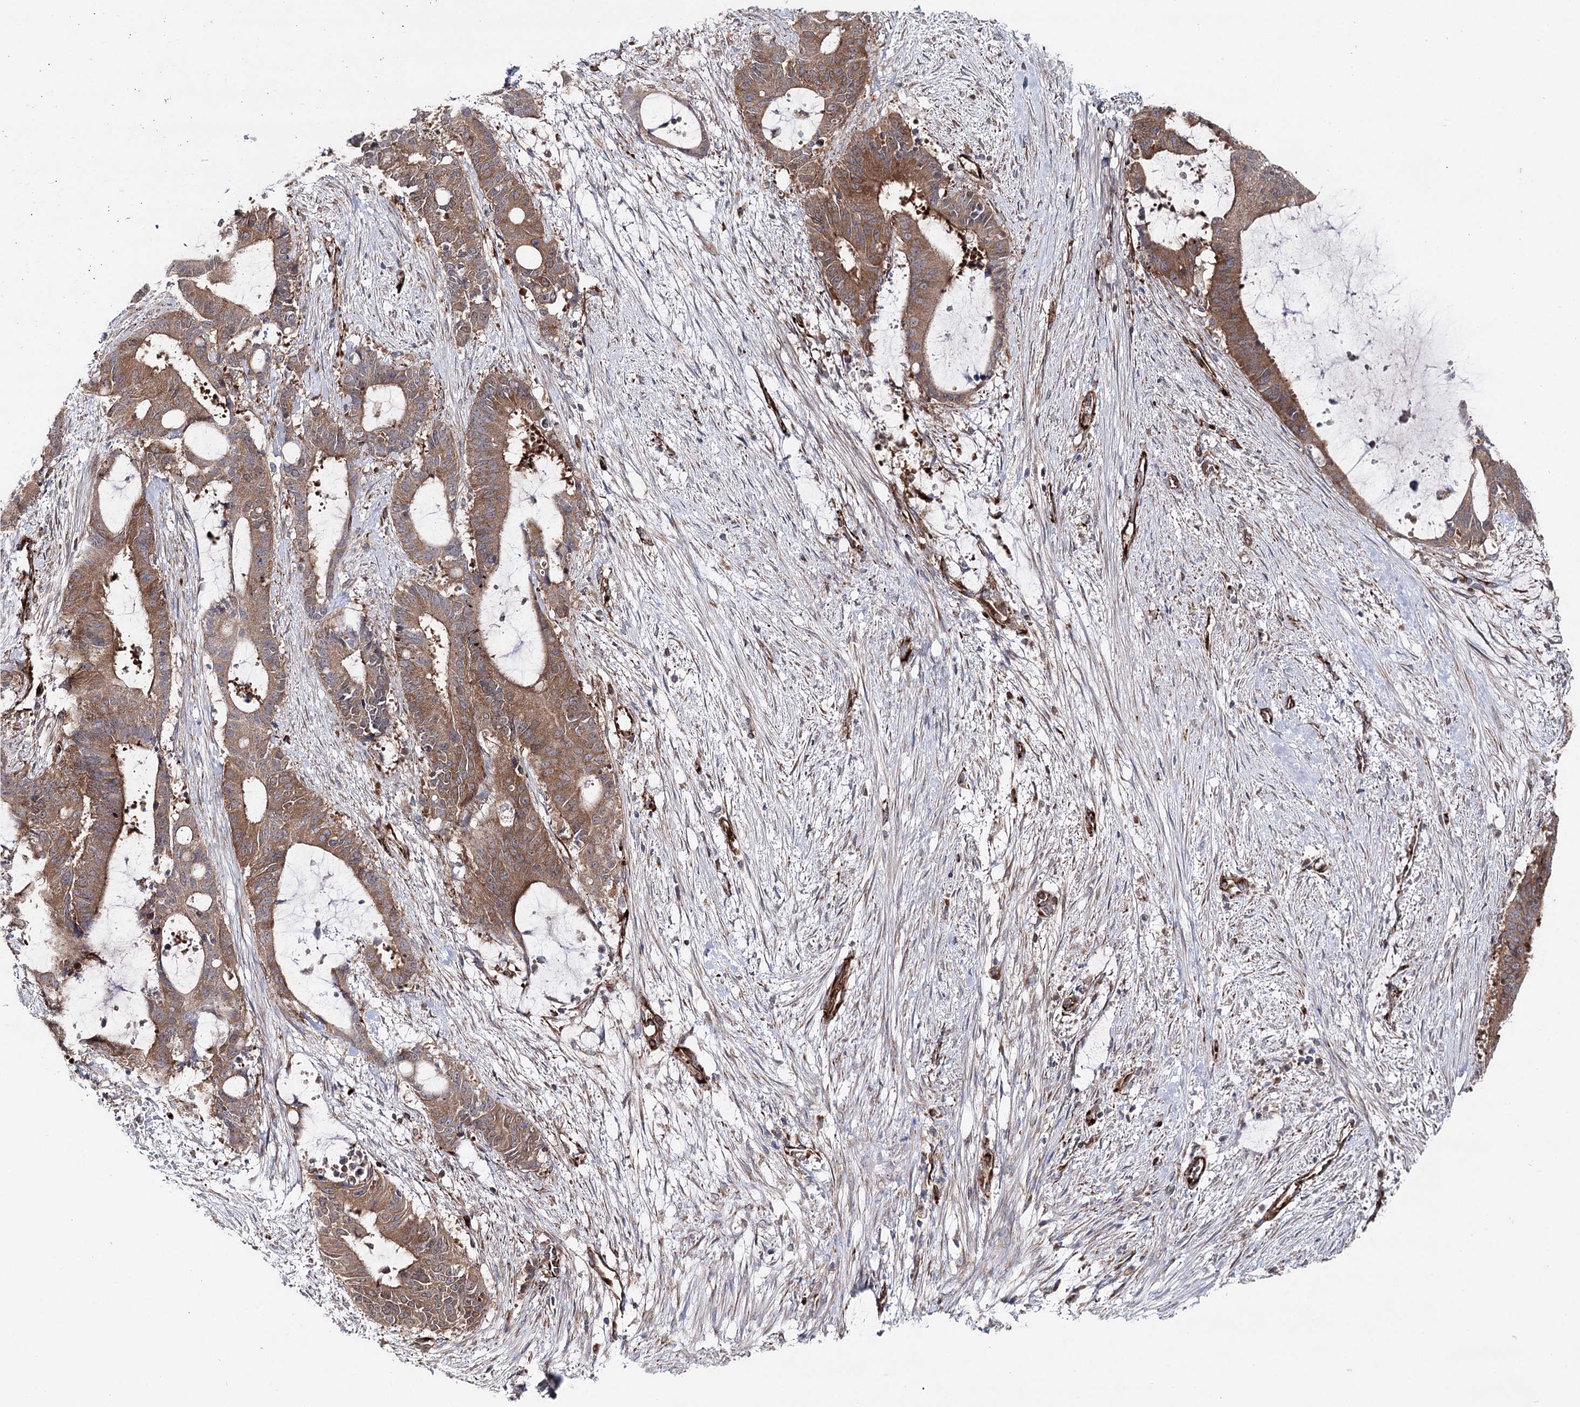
{"staining": {"intensity": "moderate", "quantity": ">75%", "location": "cytoplasmic/membranous"}, "tissue": "liver cancer", "cell_type": "Tumor cells", "image_type": "cancer", "snomed": [{"axis": "morphology", "description": "Normal tissue, NOS"}, {"axis": "morphology", "description": "Cholangiocarcinoma"}, {"axis": "topography", "description": "Liver"}, {"axis": "topography", "description": "Peripheral nerve tissue"}], "caption": "This image reveals immunohistochemistry staining of human liver cholangiocarcinoma, with medium moderate cytoplasmic/membranous expression in about >75% of tumor cells.", "gene": "MIB1", "patient": {"sex": "female", "age": 73}}